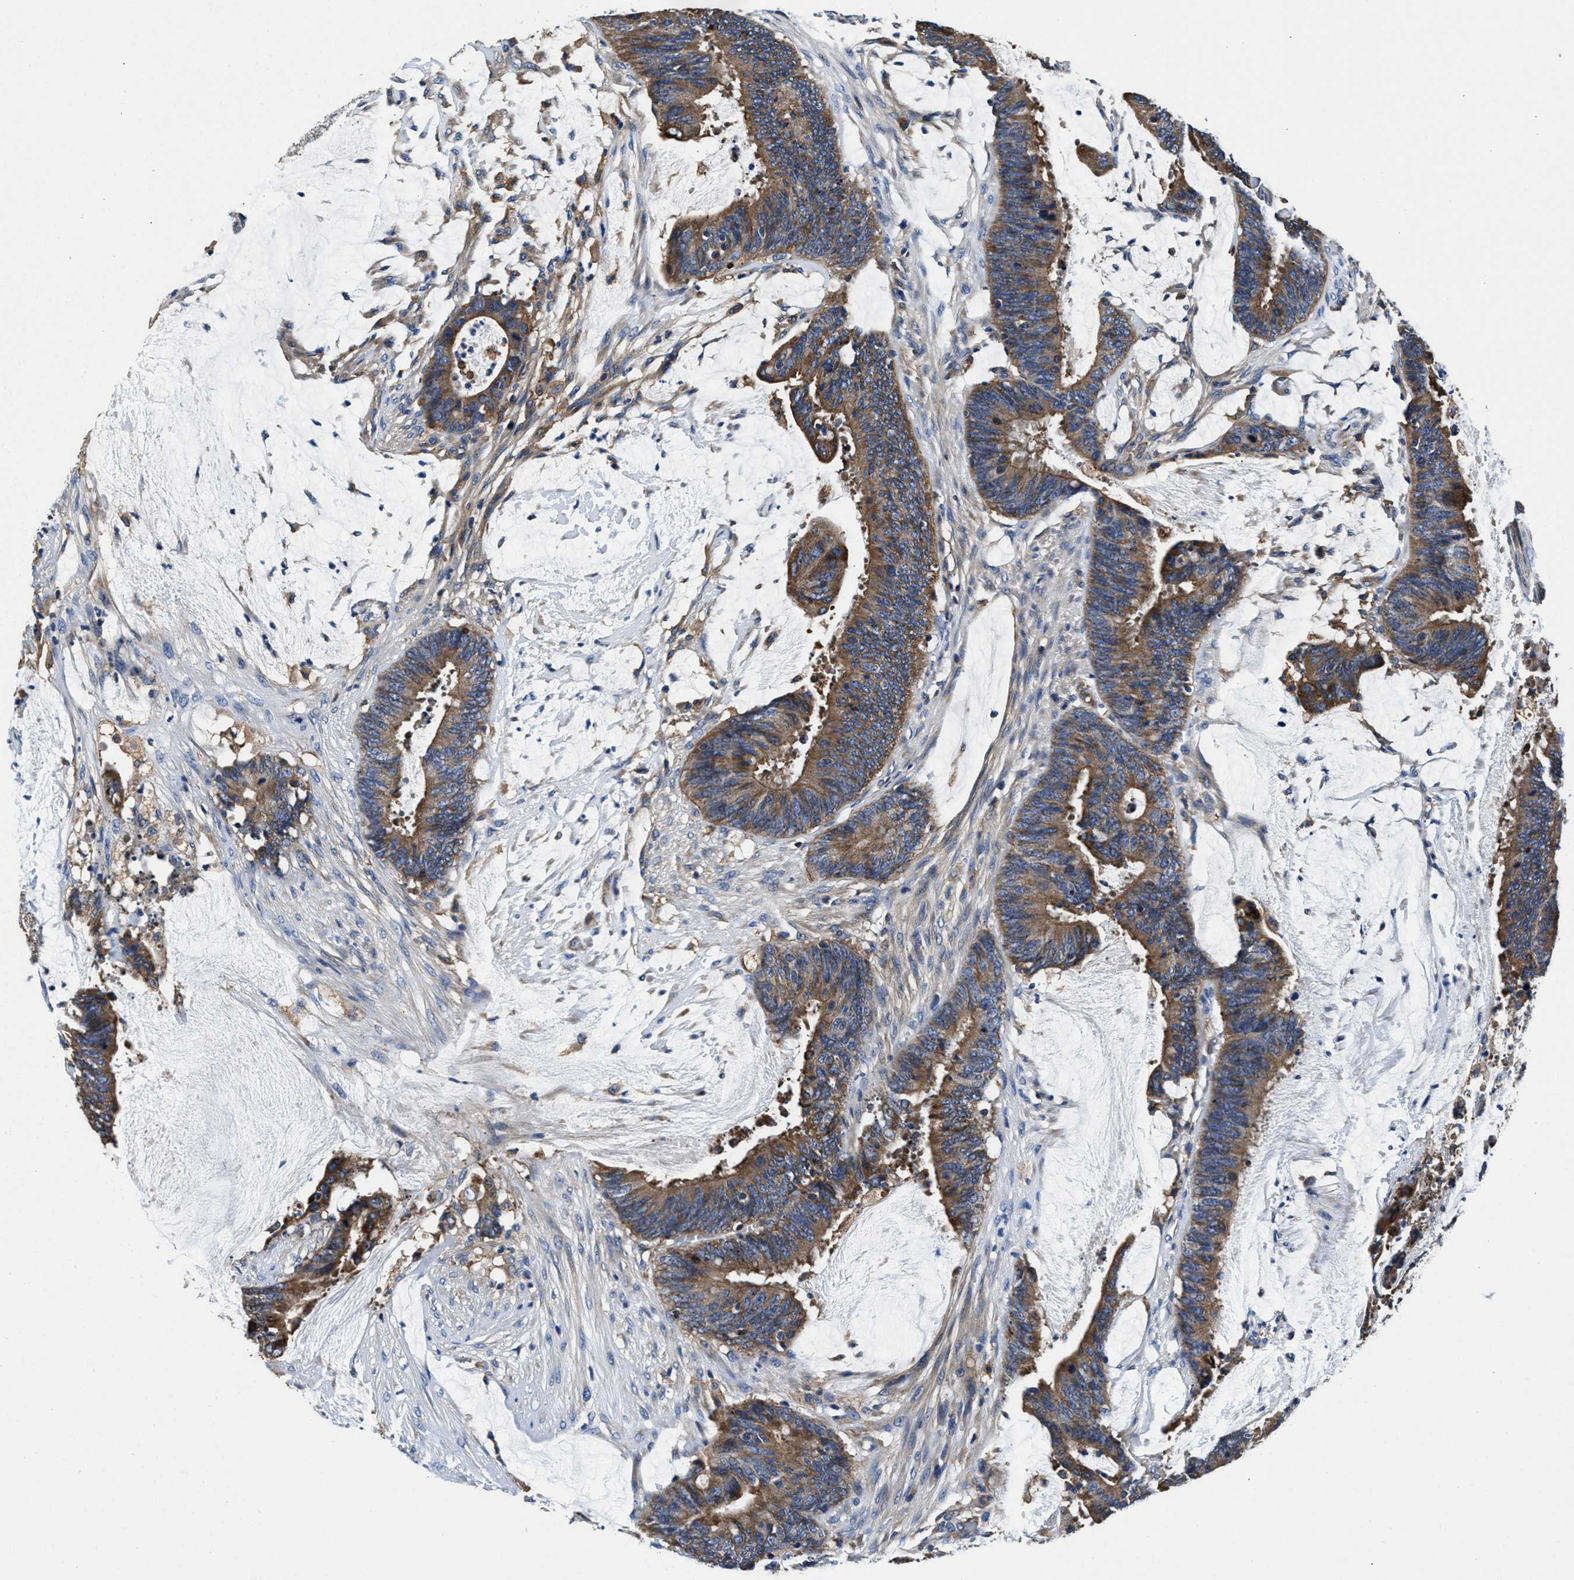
{"staining": {"intensity": "moderate", "quantity": ">75%", "location": "cytoplasmic/membranous"}, "tissue": "colorectal cancer", "cell_type": "Tumor cells", "image_type": "cancer", "snomed": [{"axis": "morphology", "description": "Adenocarcinoma, NOS"}, {"axis": "topography", "description": "Rectum"}], "caption": "The immunohistochemical stain highlights moderate cytoplasmic/membranous positivity in tumor cells of adenocarcinoma (colorectal) tissue.", "gene": "PPP1R9B", "patient": {"sex": "female", "age": 66}}